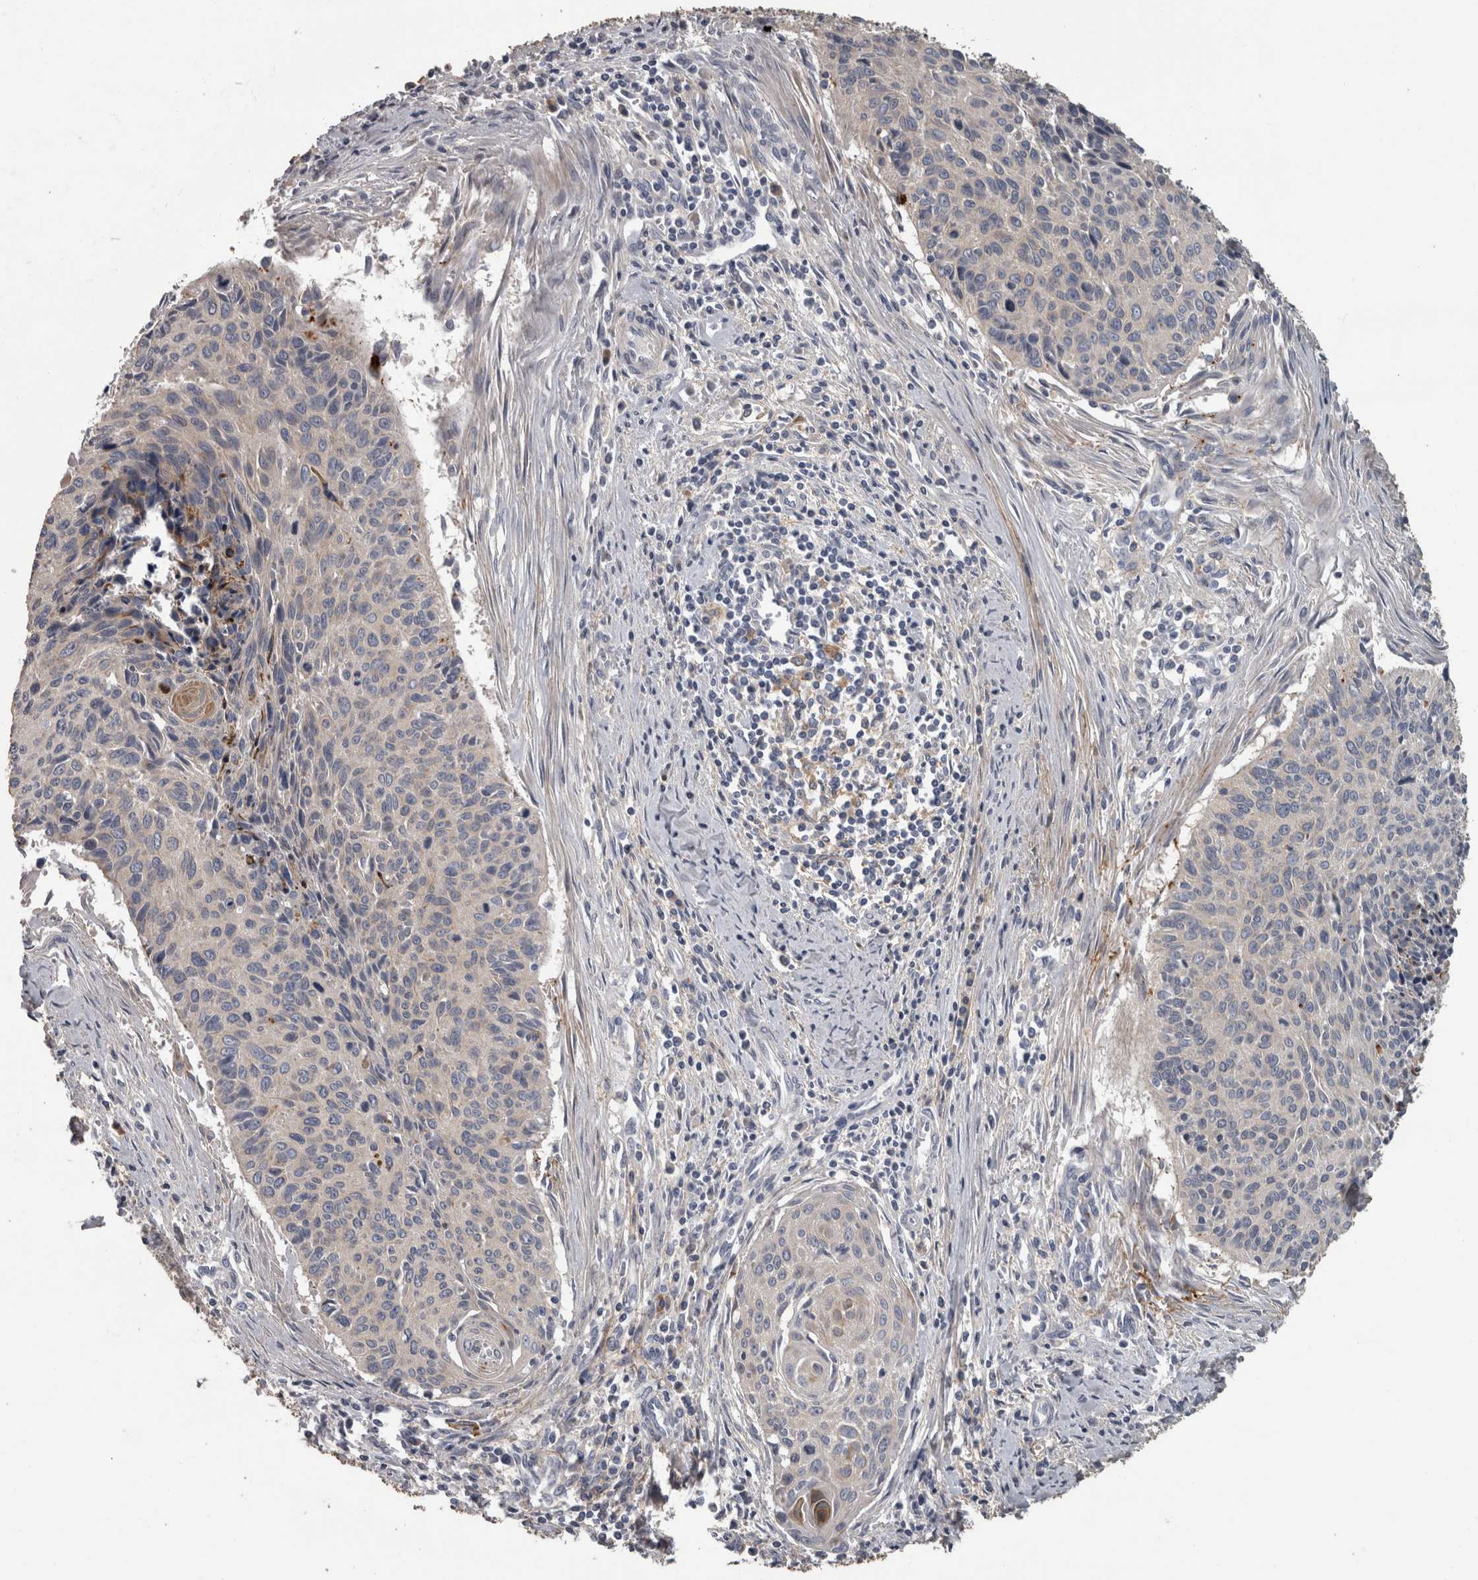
{"staining": {"intensity": "weak", "quantity": "<25%", "location": "cytoplasmic/membranous"}, "tissue": "cervical cancer", "cell_type": "Tumor cells", "image_type": "cancer", "snomed": [{"axis": "morphology", "description": "Squamous cell carcinoma, NOS"}, {"axis": "topography", "description": "Cervix"}], "caption": "Cervical squamous cell carcinoma was stained to show a protein in brown. There is no significant expression in tumor cells. Nuclei are stained in blue.", "gene": "EFEMP2", "patient": {"sex": "female", "age": 55}}